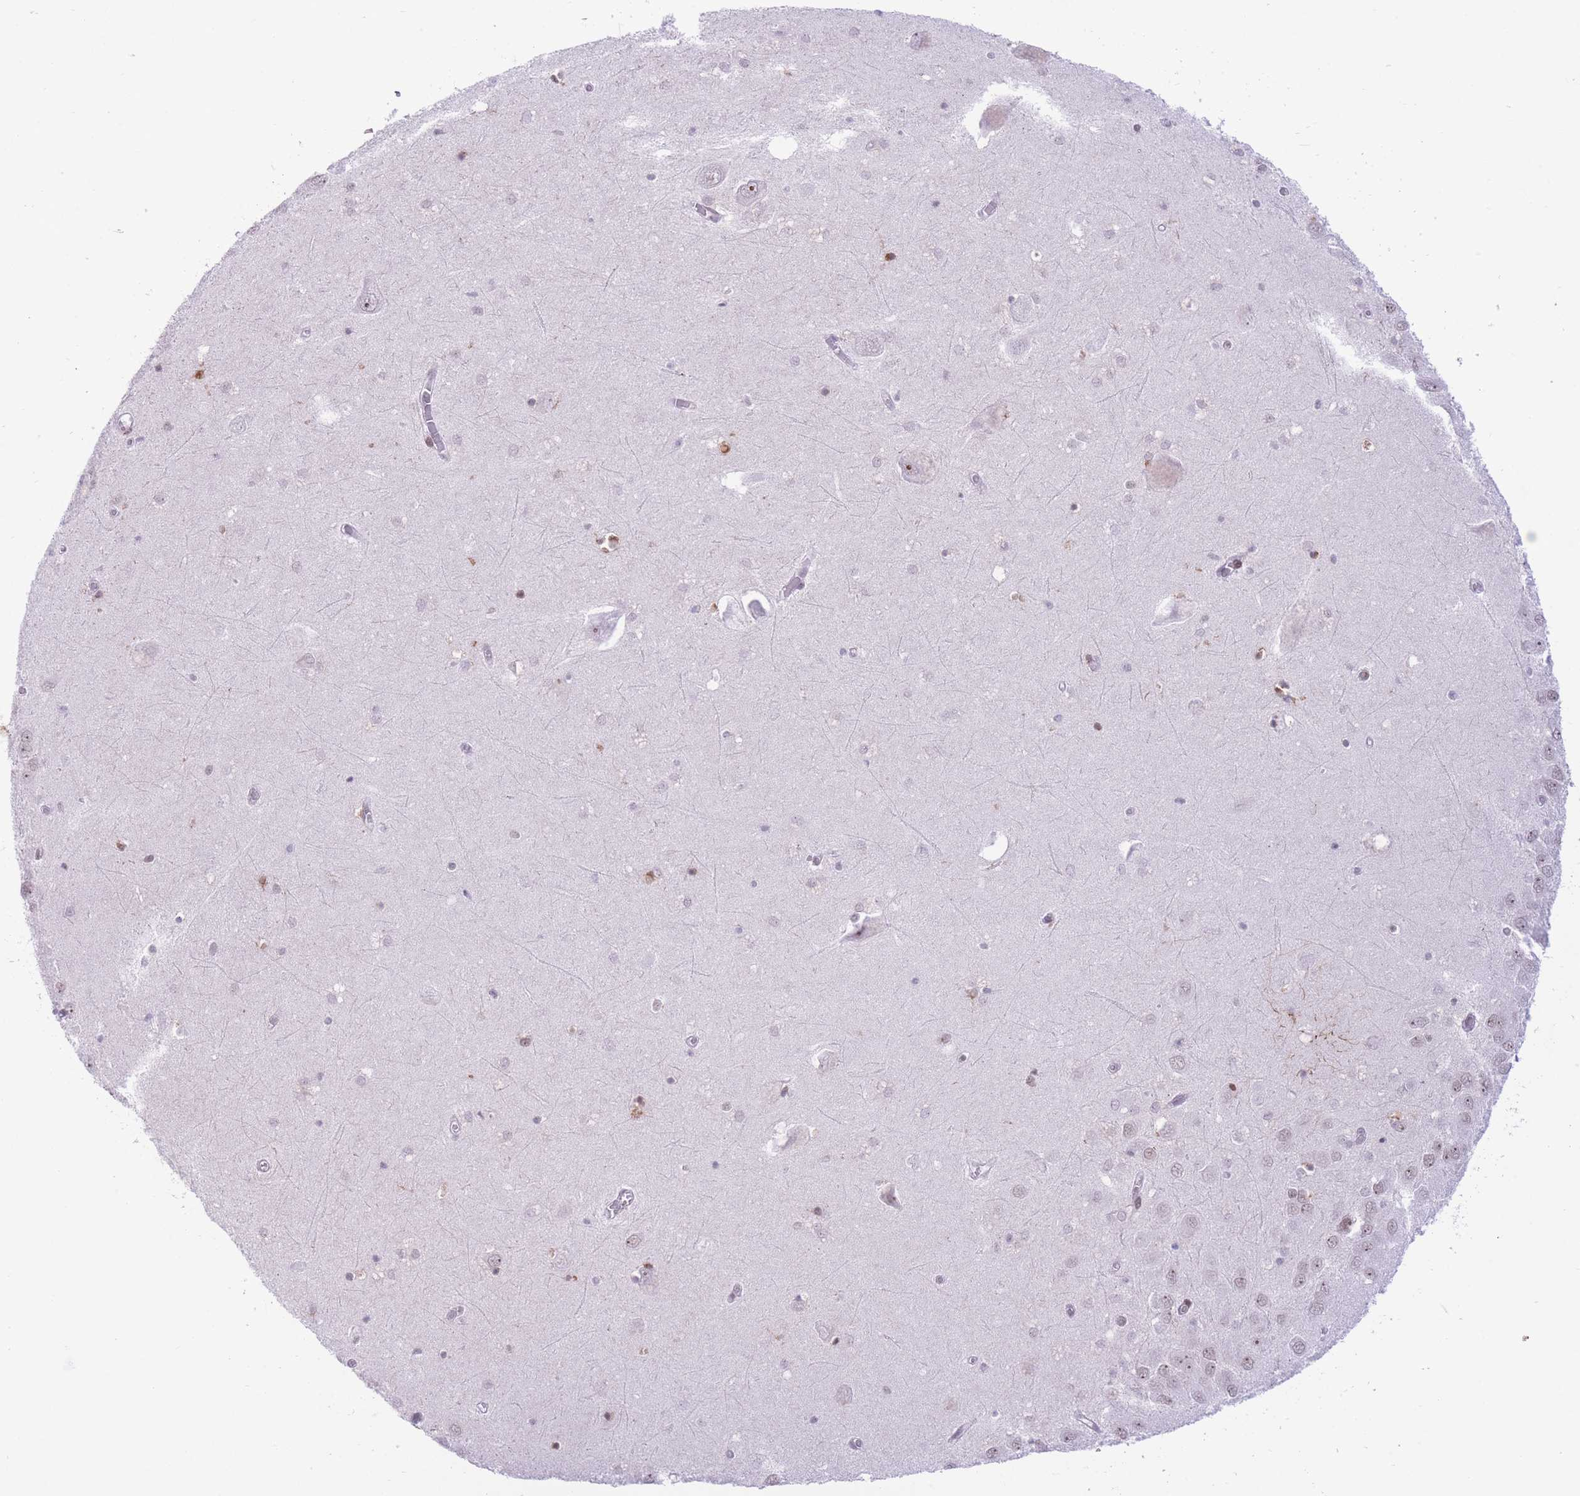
{"staining": {"intensity": "moderate", "quantity": "<25%", "location": "nuclear"}, "tissue": "hippocampus", "cell_type": "Glial cells", "image_type": "normal", "snomed": [{"axis": "morphology", "description": "Normal tissue, NOS"}, {"axis": "topography", "description": "Hippocampus"}], "caption": "Brown immunohistochemical staining in unremarkable human hippocampus shows moderate nuclear expression in about <25% of glial cells.", "gene": "PCIF1", "patient": {"sex": "male", "age": 70}}